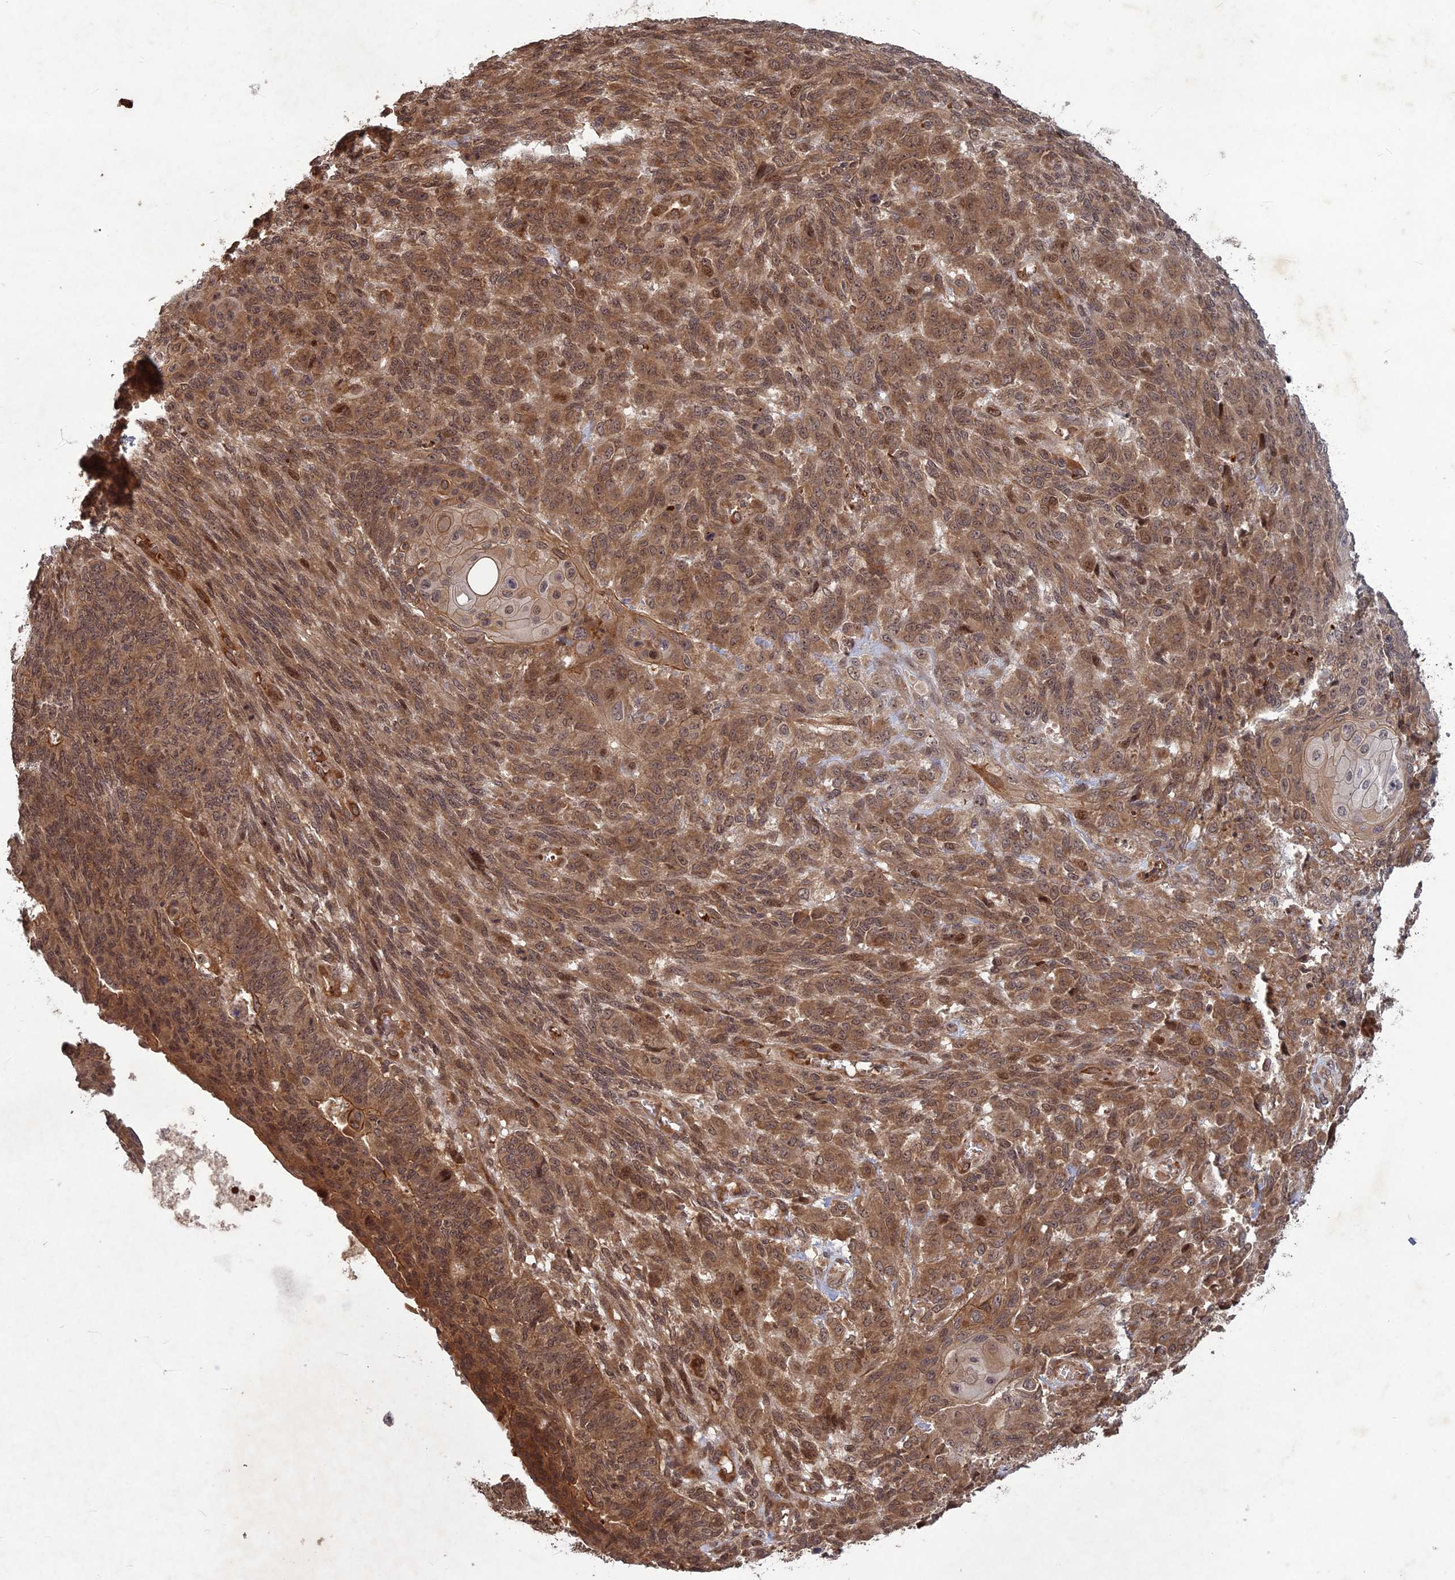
{"staining": {"intensity": "moderate", "quantity": ">75%", "location": "cytoplasmic/membranous,nuclear"}, "tissue": "endometrial cancer", "cell_type": "Tumor cells", "image_type": "cancer", "snomed": [{"axis": "morphology", "description": "Adenocarcinoma, NOS"}, {"axis": "topography", "description": "Endometrium"}], "caption": "Protein analysis of adenocarcinoma (endometrial) tissue exhibits moderate cytoplasmic/membranous and nuclear expression in approximately >75% of tumor cells.", "gene": "SRMS", "patient": {"sex": "female", "age": 32}}